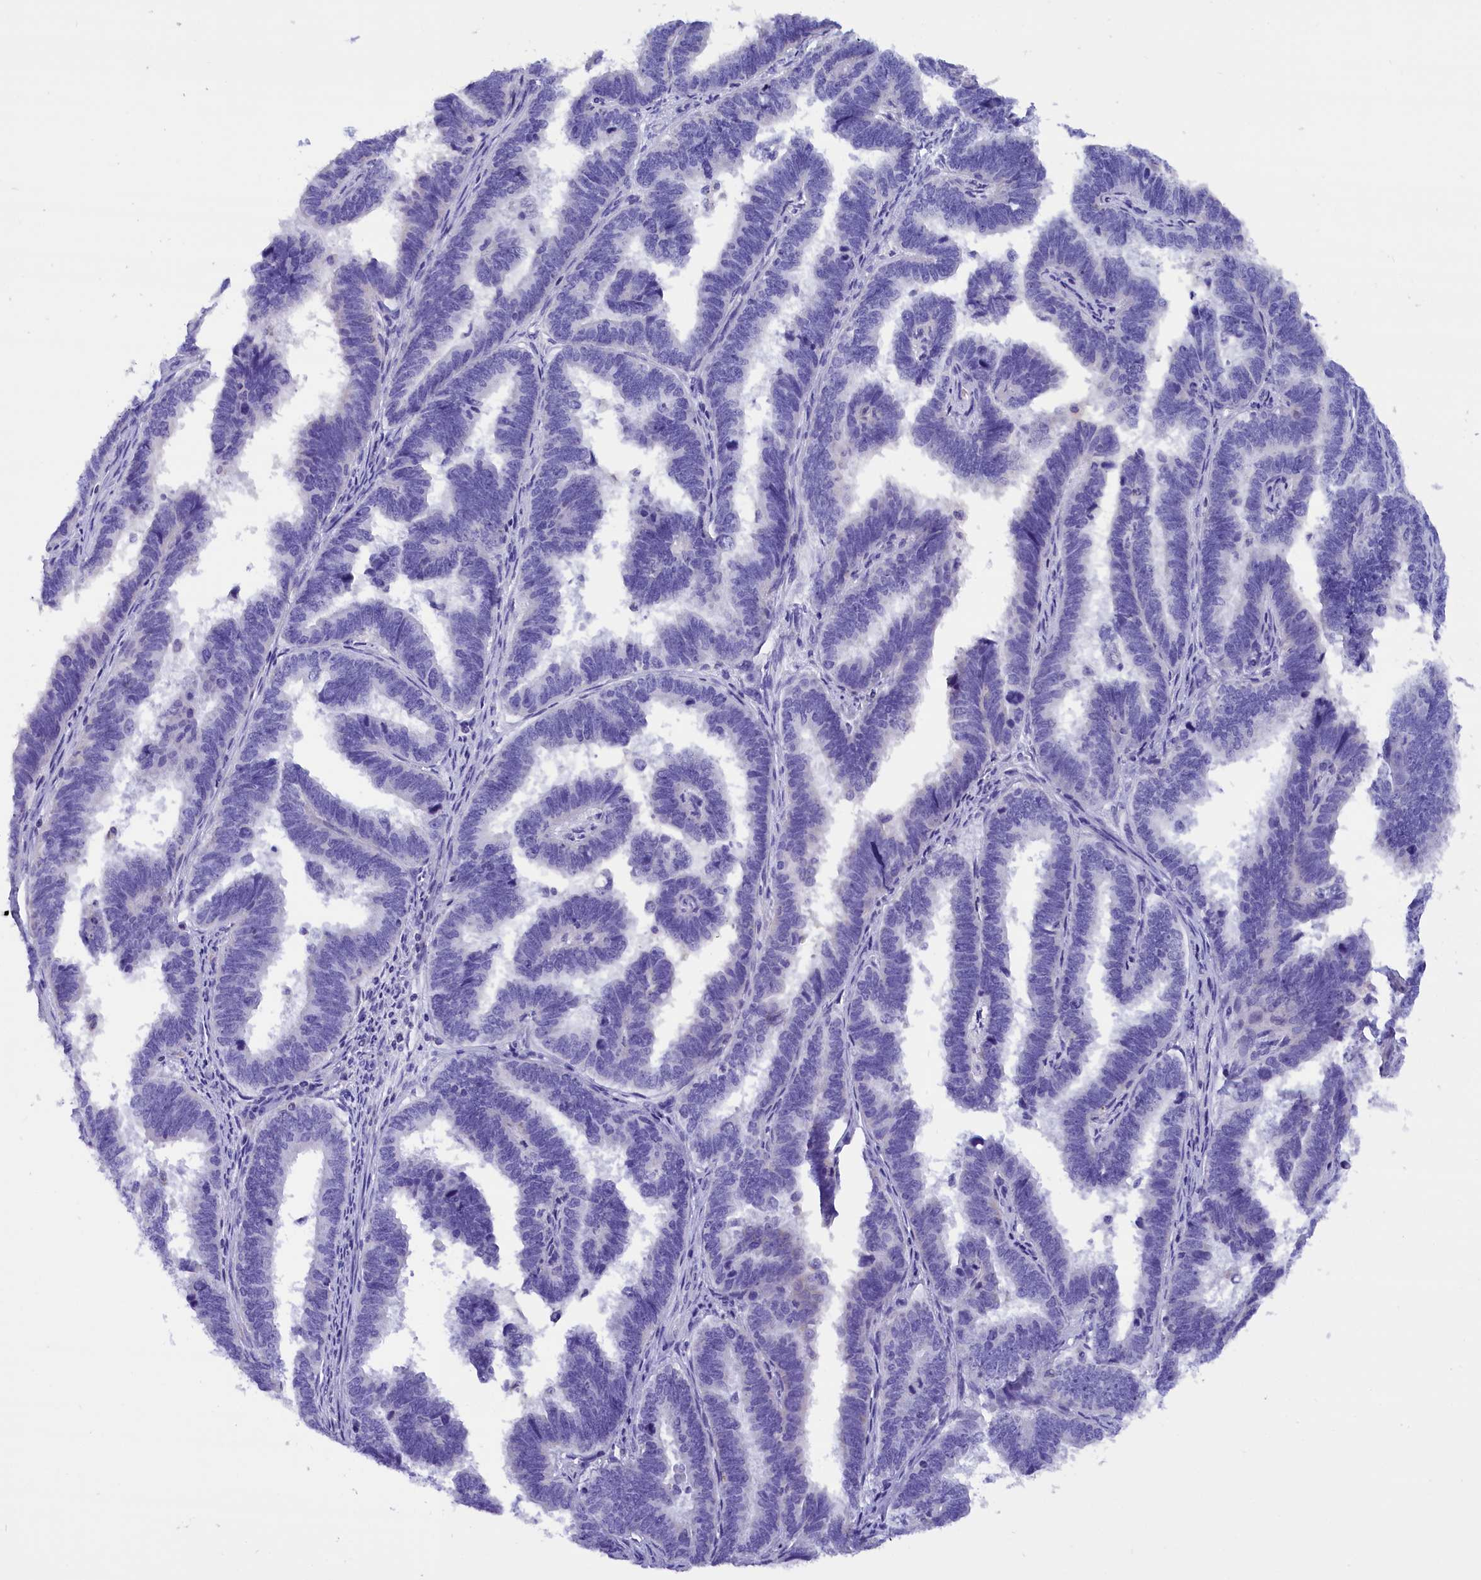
{"staining": {"intensity": "negative", "quantity": "none", "location": "none"}, "tissue": "endometrial cancer", "cell_type": "Tumor cells", "image_type": "cancer", "snomed": [{"axis": "morphology", "description": "Adenocarcinoma, NOS"}, {"axis": "topography", "description": "Endometrium"}], "caption": "Immunohistochemistry (IHC) of human endometrial adenocarcinoma shows no expression in tumor cells. (Stains: DAB immunohistochemistry (IHC) with hematoxylin counter stain, Microscopy: brightfield microscopy at high magnification).", "gene": "ABAT", "patient": {"sex": "female", "age": 75}}